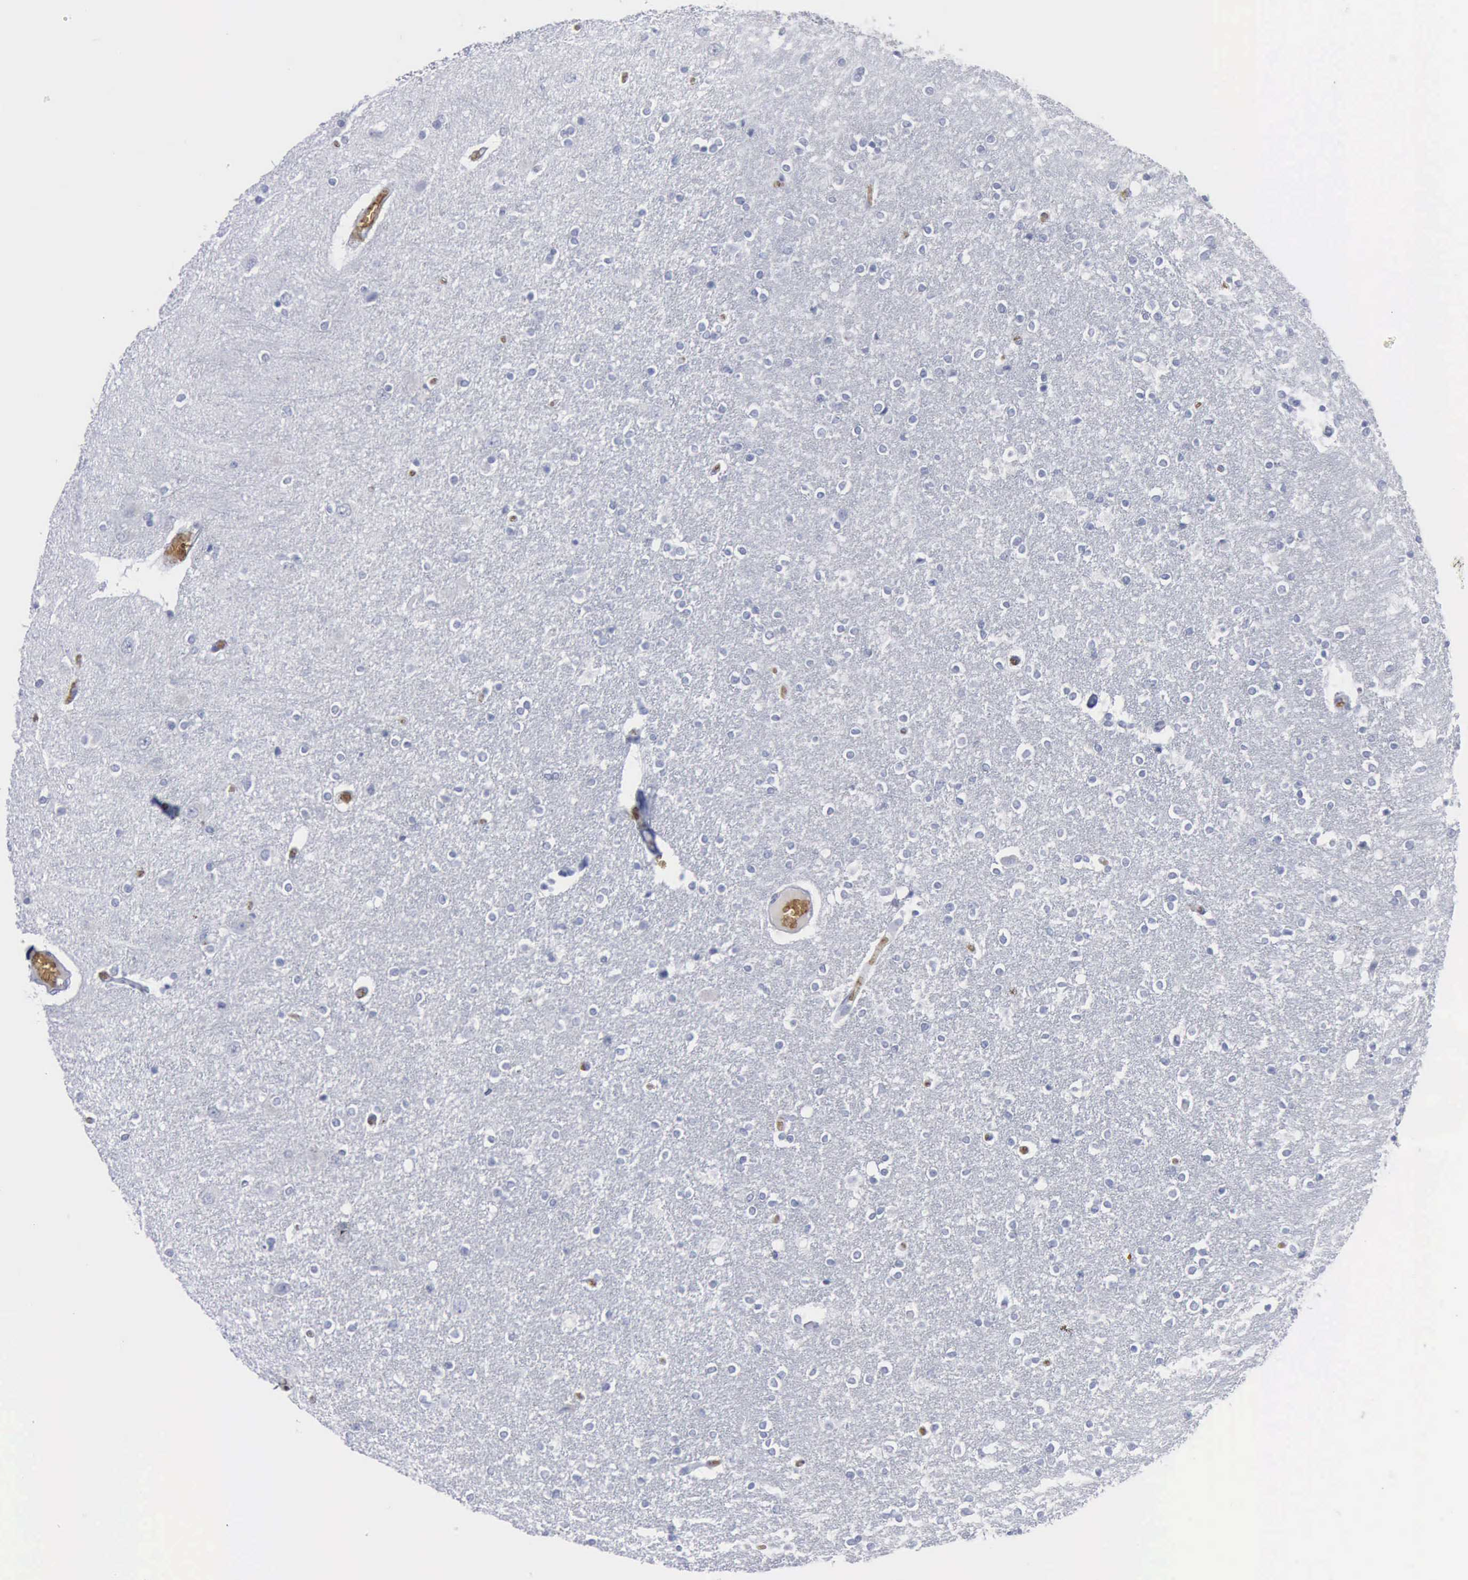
{"staining": {"intensity": "negative", "quantity": "none", "location": "none"}, "tissue": "caudate", "cell_type": "Glial cells", "image_type": "normal", "snomed": [{"axis": "morphology", "description": "Normal tissue, NOS"}, {"axis": "topography", "description": "Lateral ventricle wall"}], "caption": "The histopathology image shows no staining of glial cells in benign caudate.", "gene": "TGFB1", "patient": {"sex": "female", "age": 54}}